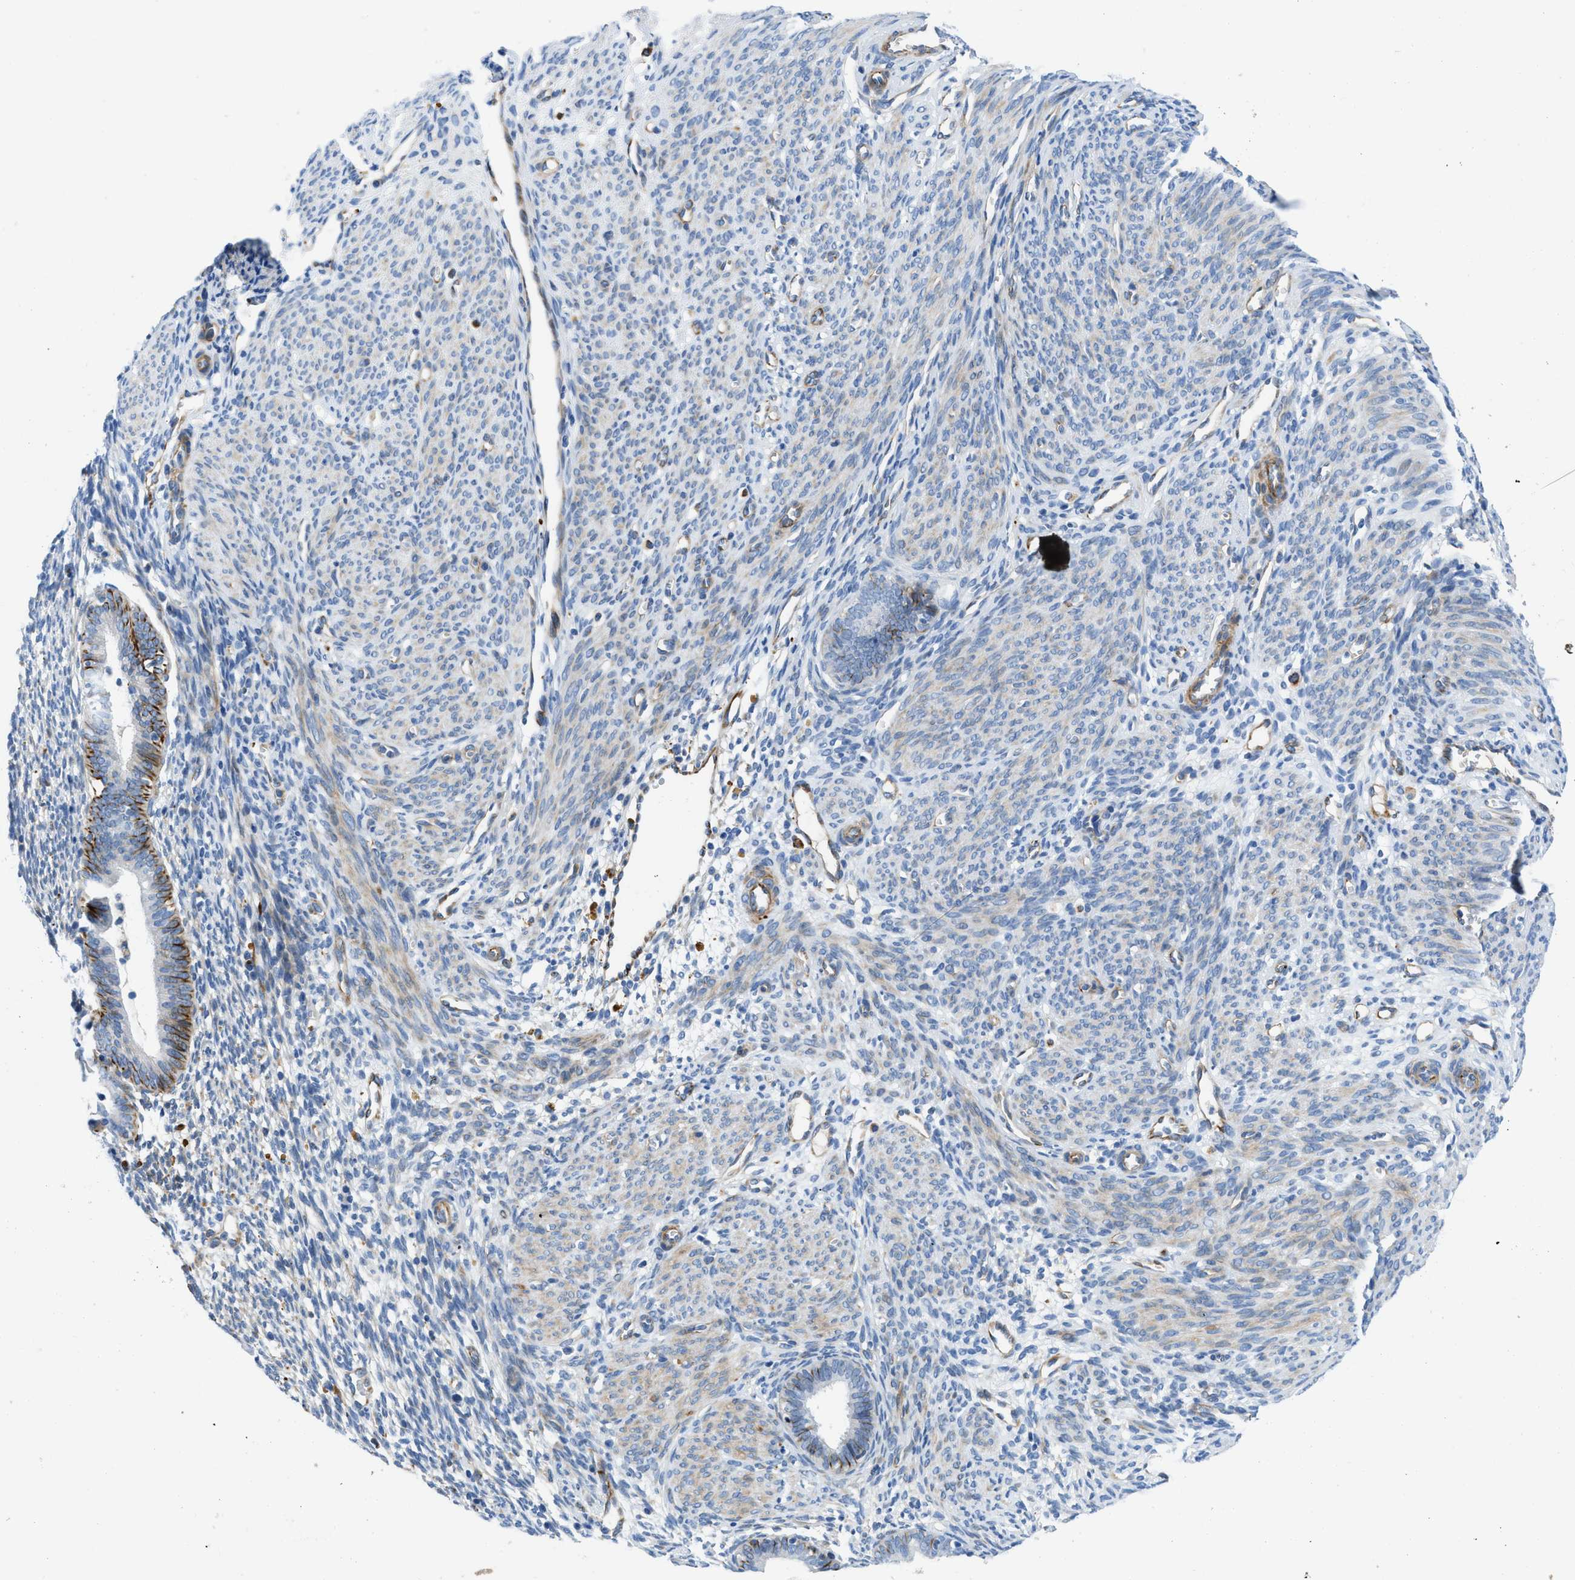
{"staining": {"intensity": "moderate", "quantity": "<25%", "location": "cytoplasmic/membranous"}, "tissue": "endometrium", "cell_type": "Cells in endometrial stroma", "image_type": "normal", "snomed": [{"axis": "morphology", "description": "Normal tissue, NOS"}, {"axis": "morphology", "description": "Adenocarcinoma, NOS"}, {"axis": "topography", "description": "Endometrium"}, {"axis": "topography", "description": "Ovary"}], "caption": "Immunohistochemistry staining of unremarkable endometrium, which exhibits low levels of moderate cytoplasmic/membranous positivity in about <25% of cells in endometrial stroma indicating moderate cytoplasmic/membranous protein expression. The staining was performed using DAB (3,3'-diaminobenzidine) (brown) for protein detection and nuclei were counterstained in hematoxylin (blue).", "gene": "XCR1", "patient": {"sex": "female", "age": 68}}